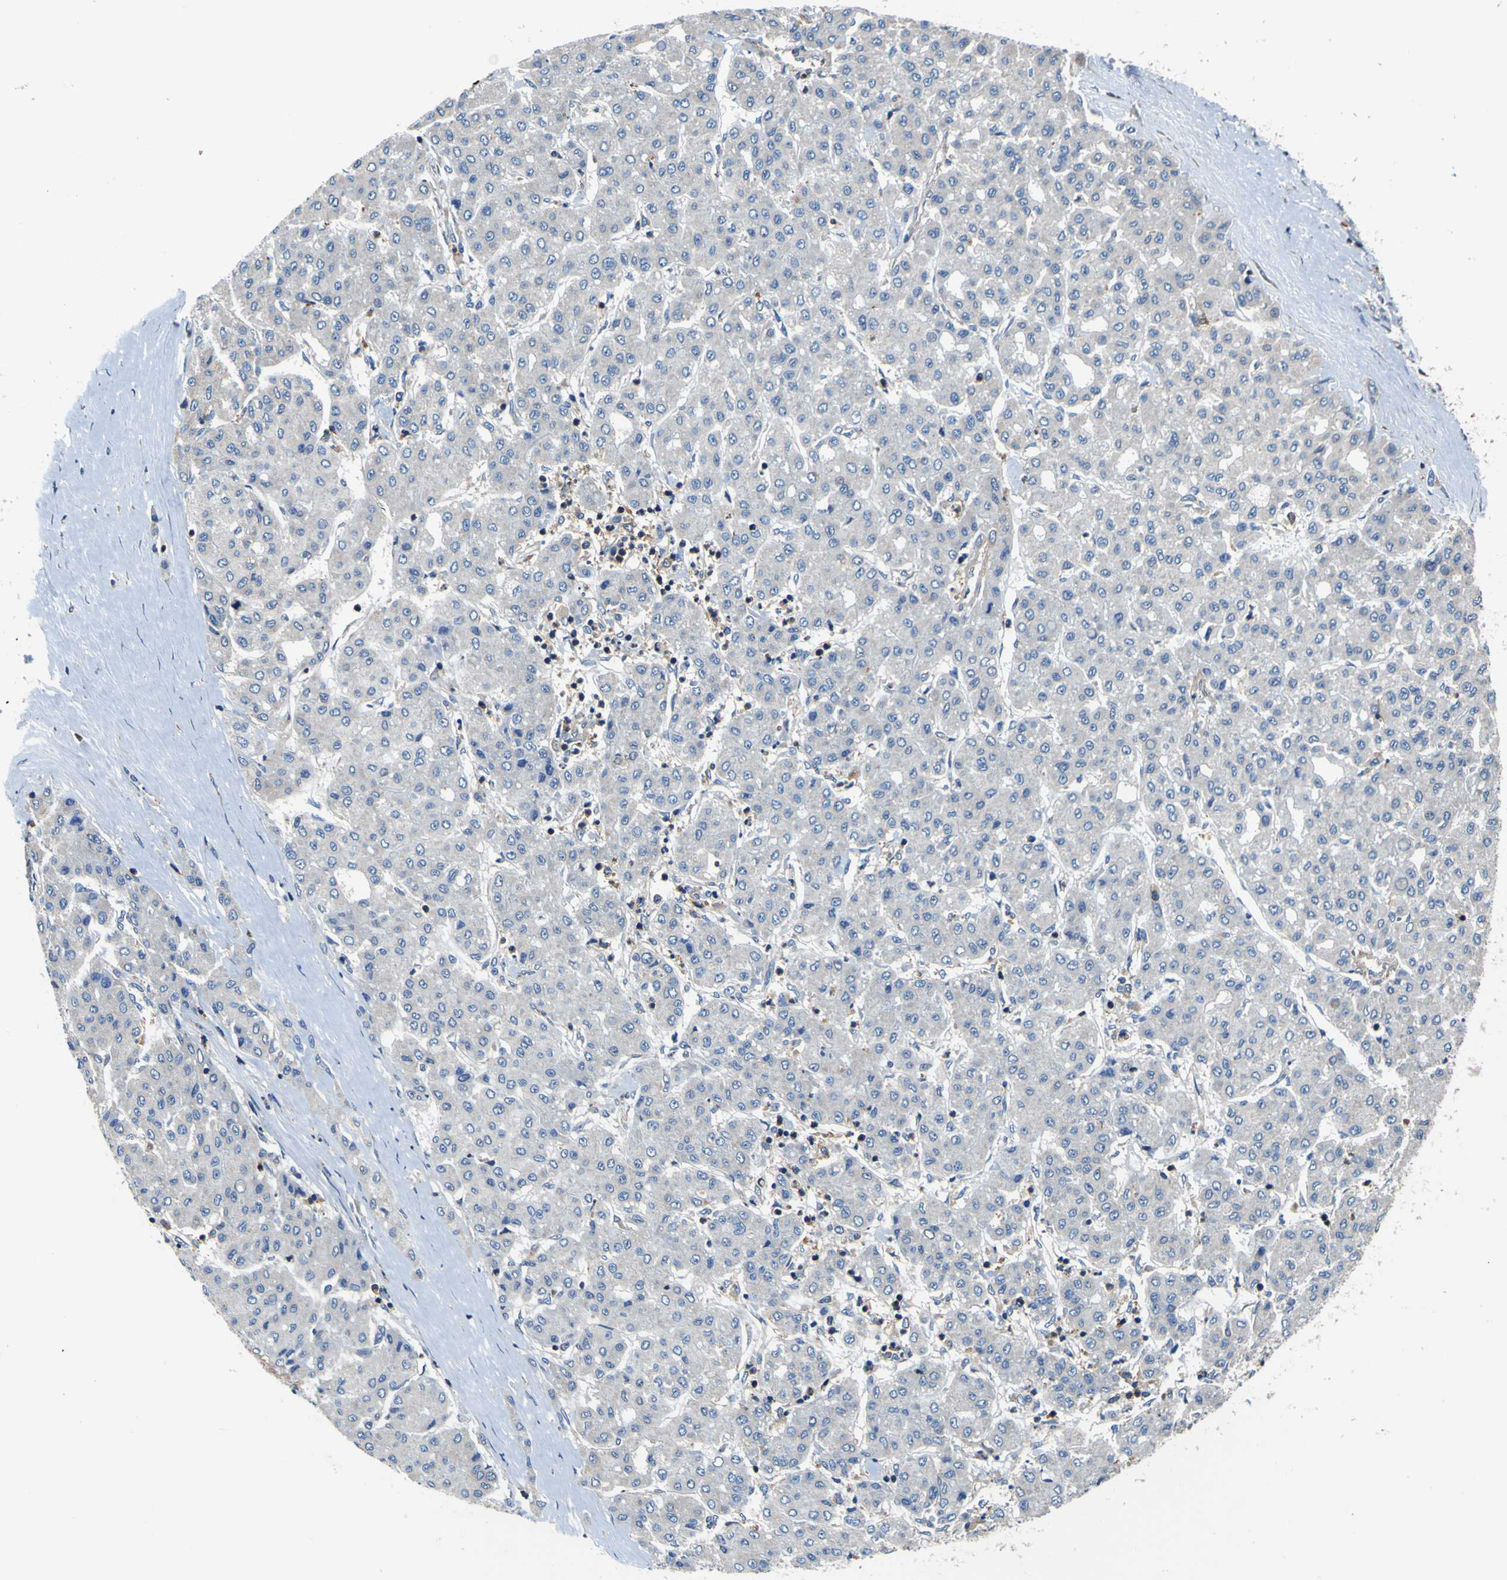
{"staining": {"intensity": "negative", "quantity": "none", "location": "none"}, "tissue": "liver cancer", "cell_type": "Tumor cells", "image_type": "cancer", "snomed": [{"axis": "morphology", "description": "Carcinoma, Hepatocellular, NOS"}, {"axis": "topography", "description": "Liver"}], "caption": "Tumor cells show no significant expression in hepatocellular carcinoma (liver).", "gene": "CNR2", "patient": {"sex": "male", "age": 65}}